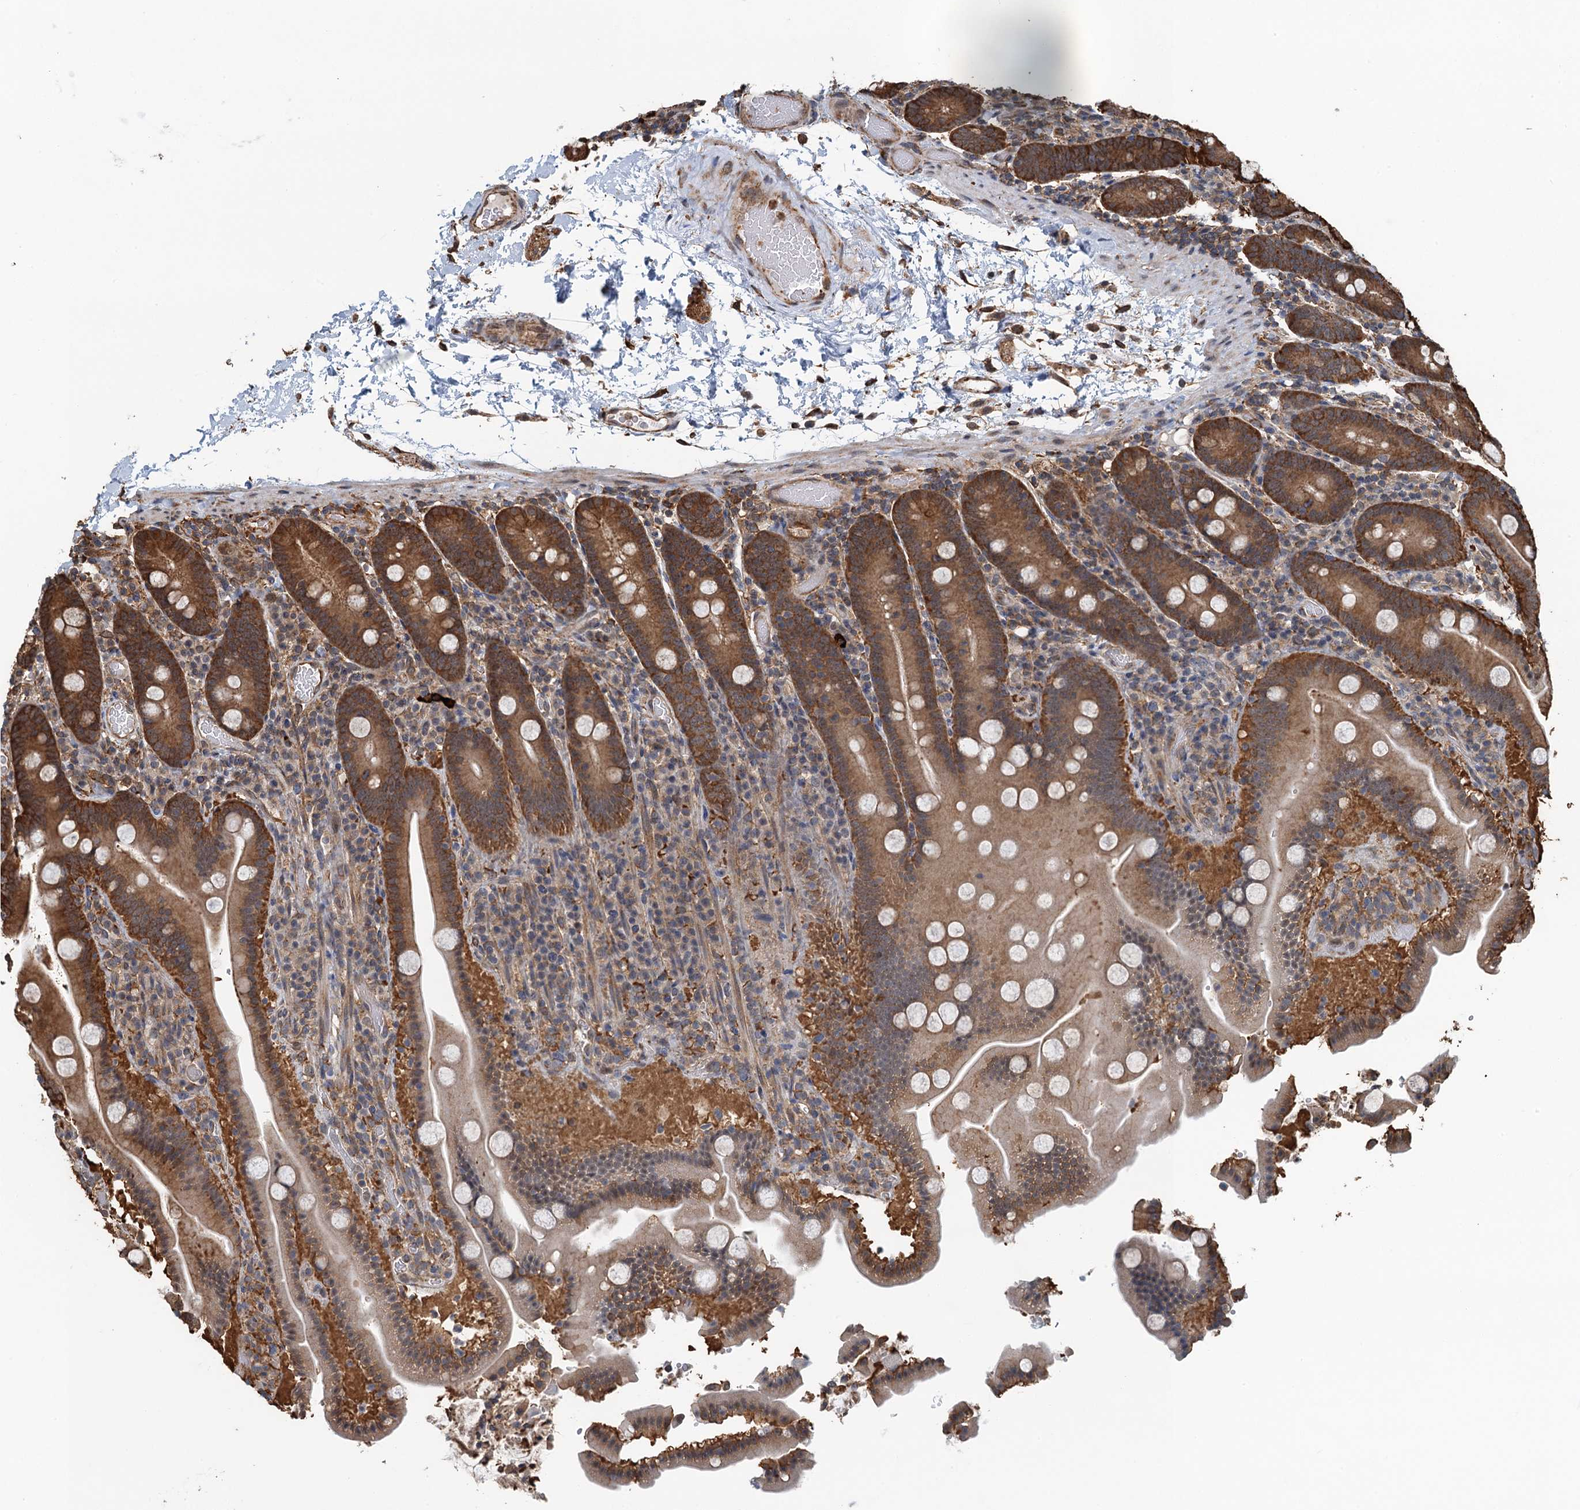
{"staining": {"intensity": "strong", "quantity": "25%-75%", "location": "cytoplasmic/membranous"}, "tissue": "duodenum", "cell_type": "Glandular cells", "image_type": "normal", "snomed": [{"axis": "morphology", "description": "Normal tissue, NOS"}, {"axis": "topography", "description": "Duodenum"}], "caption": "Immunohistochemical staining of normal duodenum reveals high levels of strong cytoplasmic/membranous expression in about 25%-75% of glandular cells. Nuclei are stained in blue.", "gene": "WHAMM", "patient": {"sex": "male", "age": 55}}